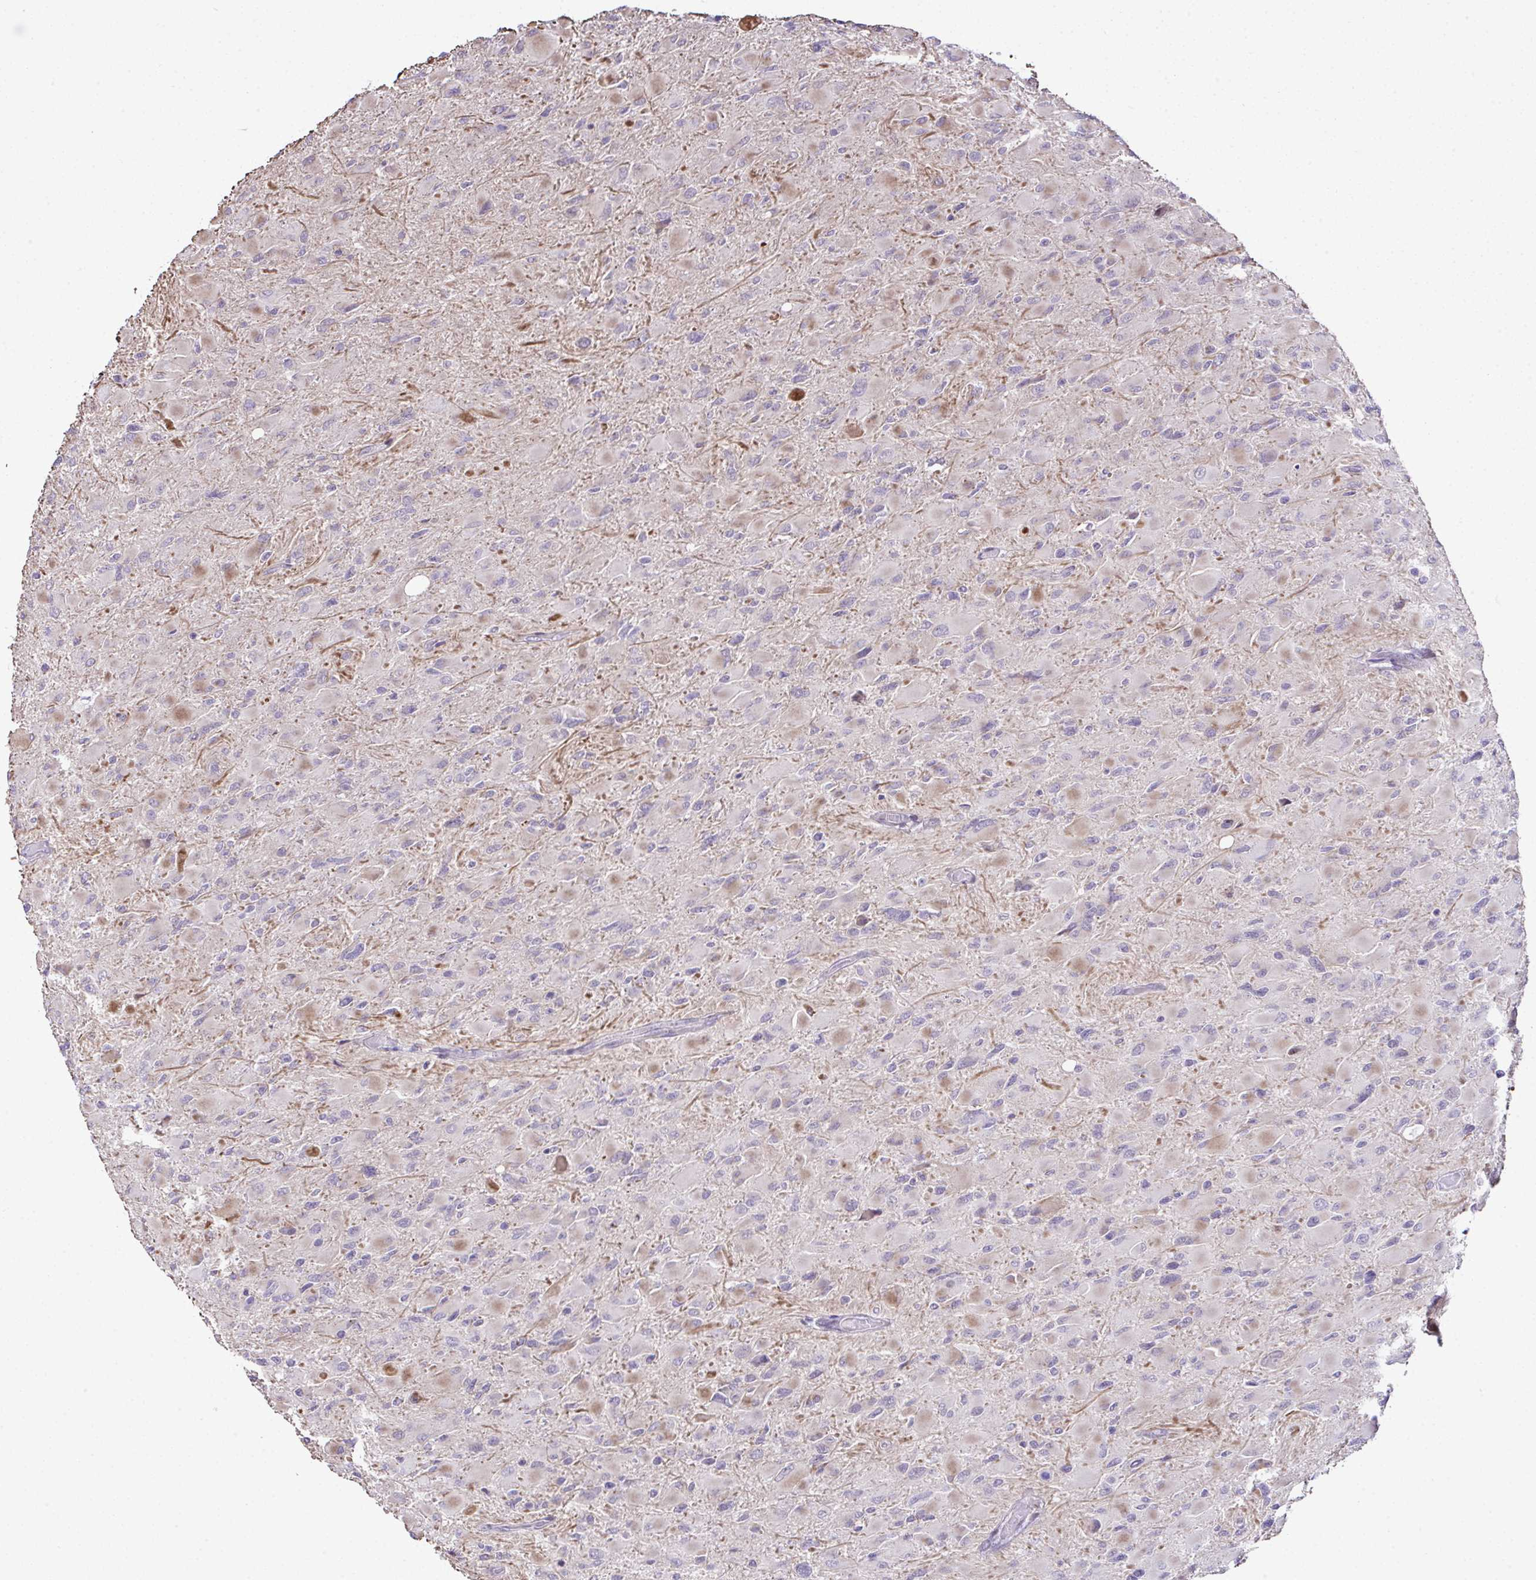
{"staining": {"intensity": "negative", "quantity": "none", "location": "none"}, "tissue": "glioma", "cell_type": "Tumor cells", "image_type": "cancer", "snomed": [{"axis": "morphology", "description": "Glioma, malignant, High grade"}, {"axis": "topography", "description": "Cerebral cortex"}], "caption": "A histopathology image of human high-grade glioma (malignant) is negative for staining in tumor cells. (DAB immunohistochemistry with hematoxylin counter stain).", "gene": "FBXO34", "patient": {"sex": "female", "age": 36}}